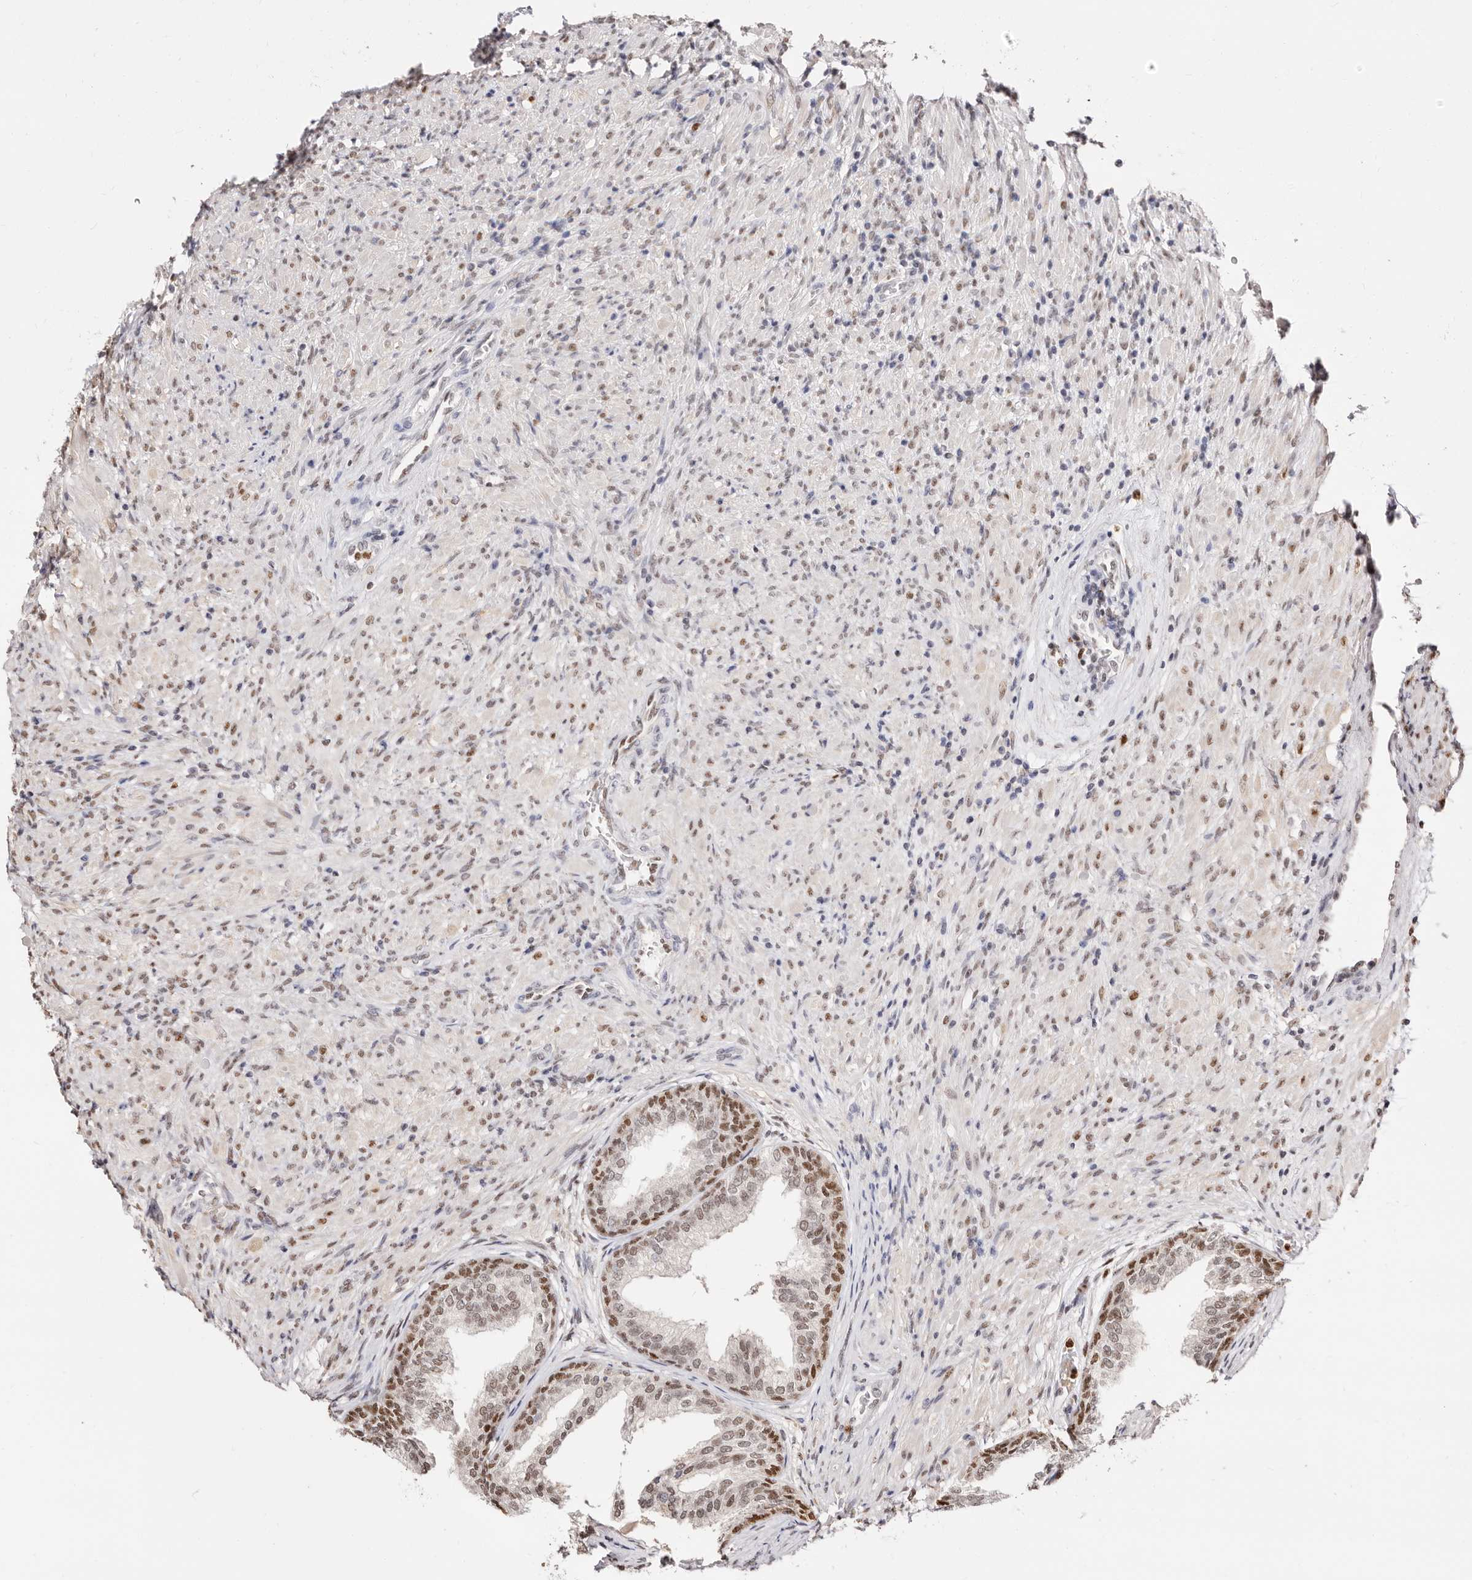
{"staining": {"intensity": "moderate", "quantity": ">75%", "location": "nuclear"}, "tissue": "prostate", "cell_type": "Glandular cells", "image_type": "normal", "snomed": [{"axis": "morphology", "description": "Normal tissue, NOS"}, {"axis": "topography", "description": "Prostate"}], "caption": "A histopathology image showing moderate nuclear expression in about >75% of glandular cells in normal prostate, as visualized by brown immunohistochemical staining.", "gene": "TKT", "patient": {"sex": "male", "age": 76}}